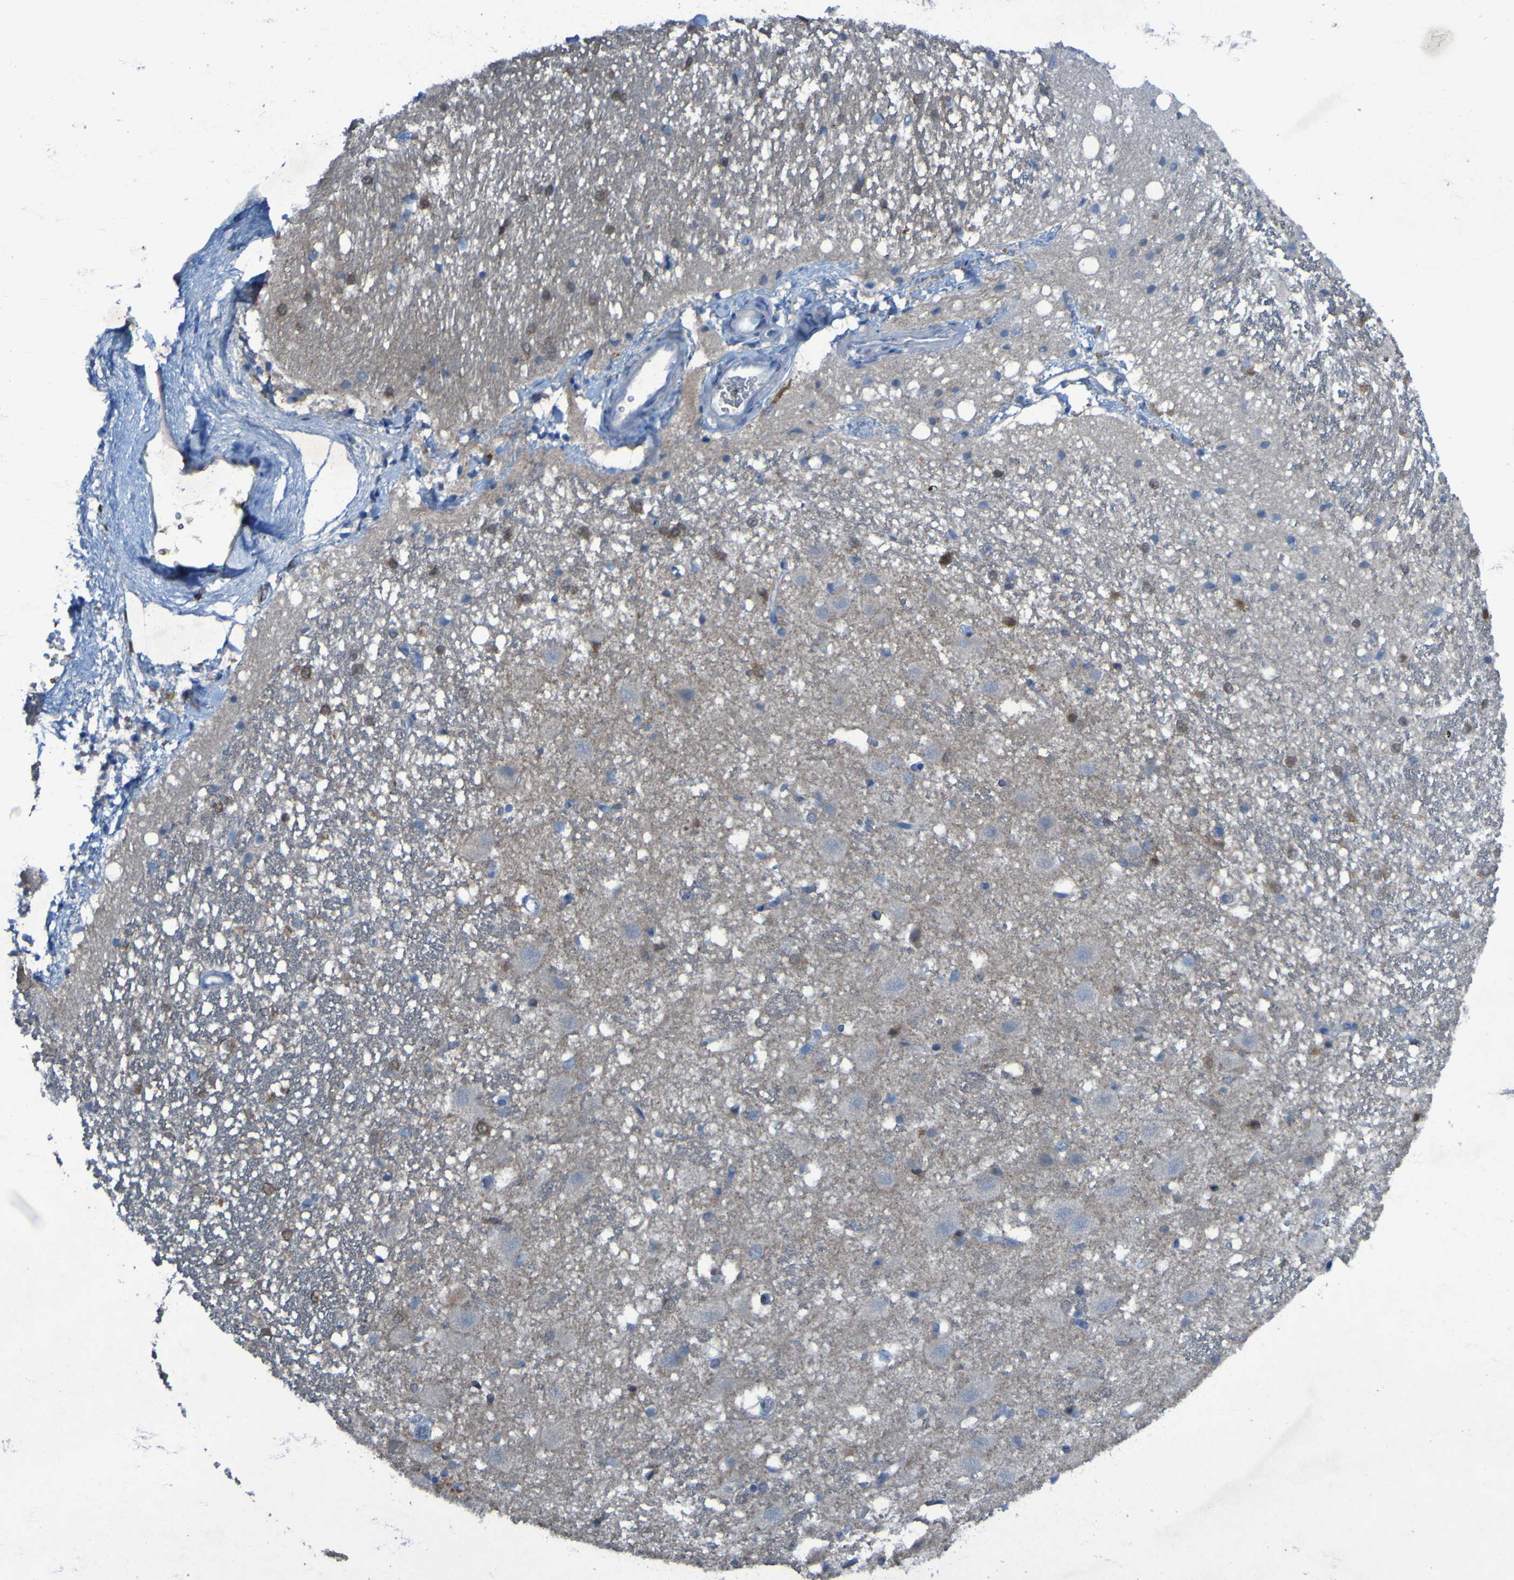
{"staining": {"intensity": "weak", "quantity": "<25%", "location": "nuclear"}, "tissue": "hippocampus", "cell_type": "Glial cells", "image_type": "normal", "snomed": [{"axis": "morphology", "description": "Normal tissue, NOS"}, {"axis": "topography", "description": "Hippocampus"}], "caption": "The immunohistochemistry (IHC) micrograph has no significant expression in glial cells of hippocampus. (DAB (3,3'-diaminobenzidine) IHC with hematoxylin counter stain).", "gene": "SGK2", "patient": {"sex": "female", "age": 19}}